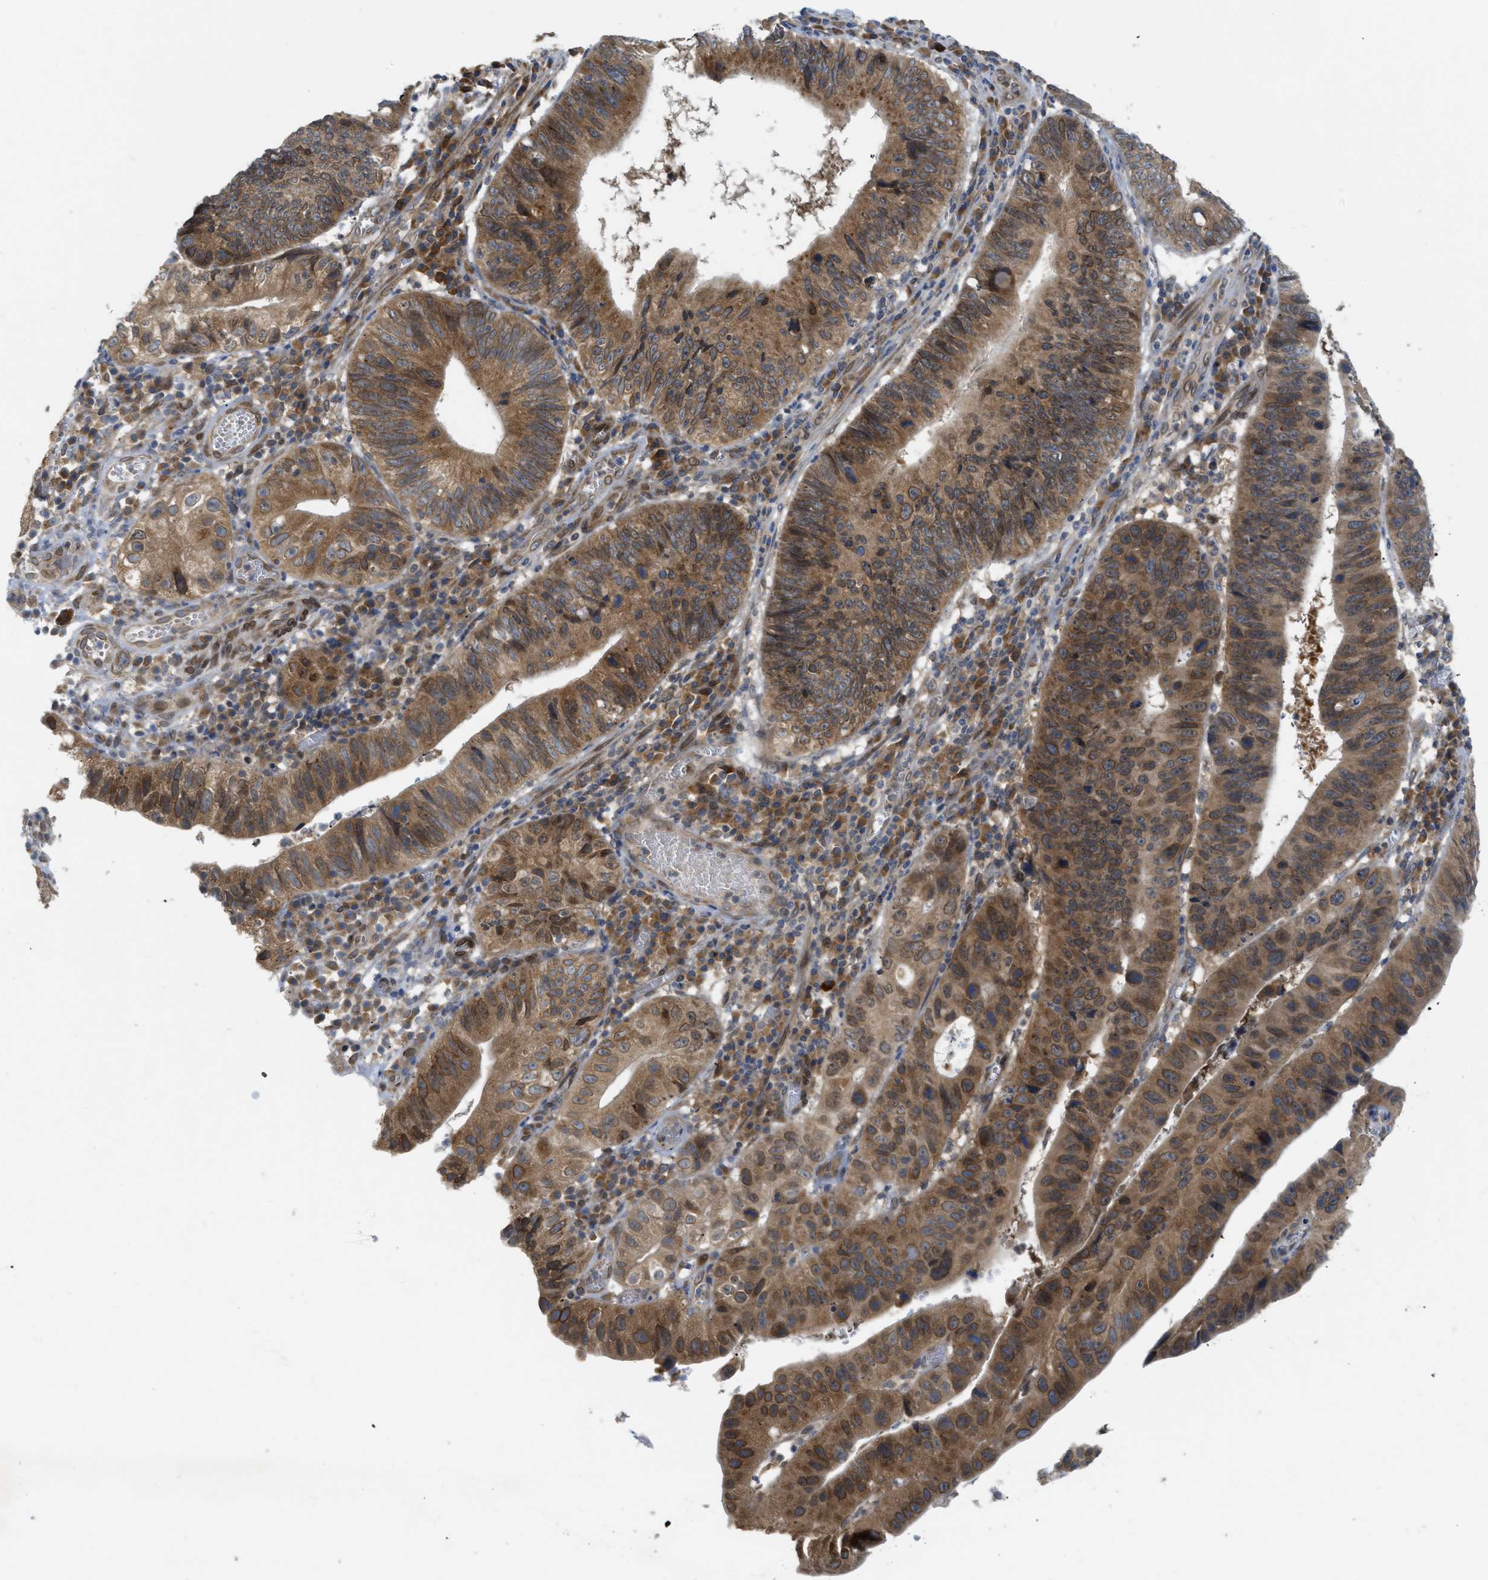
{"staining": {"intensity": "moderate", "quantity": ">75%", "location": "cytoplasmic/membranous"}, "tissue": "stomach cancer", "cell_type": "Tumor cells", "image_type": "cancer", "snomed": [{"axis": "morphology", "description": "Adenocarcinoma, NOS"}, {"axis": "topography", "description": "Stomach"}], "caption": "Immunohistochemical staining of stomach adenocarcinoma exhibits medium levels of moderate cytoplasmic/membranous protein expression in approximately >75% of tumor cells. Immunohistochemistry stains the protein in brown and the nuclei are stained blue.", "gene": "EIF2AK3", "patient": {"sex": "male", "age": 59}}